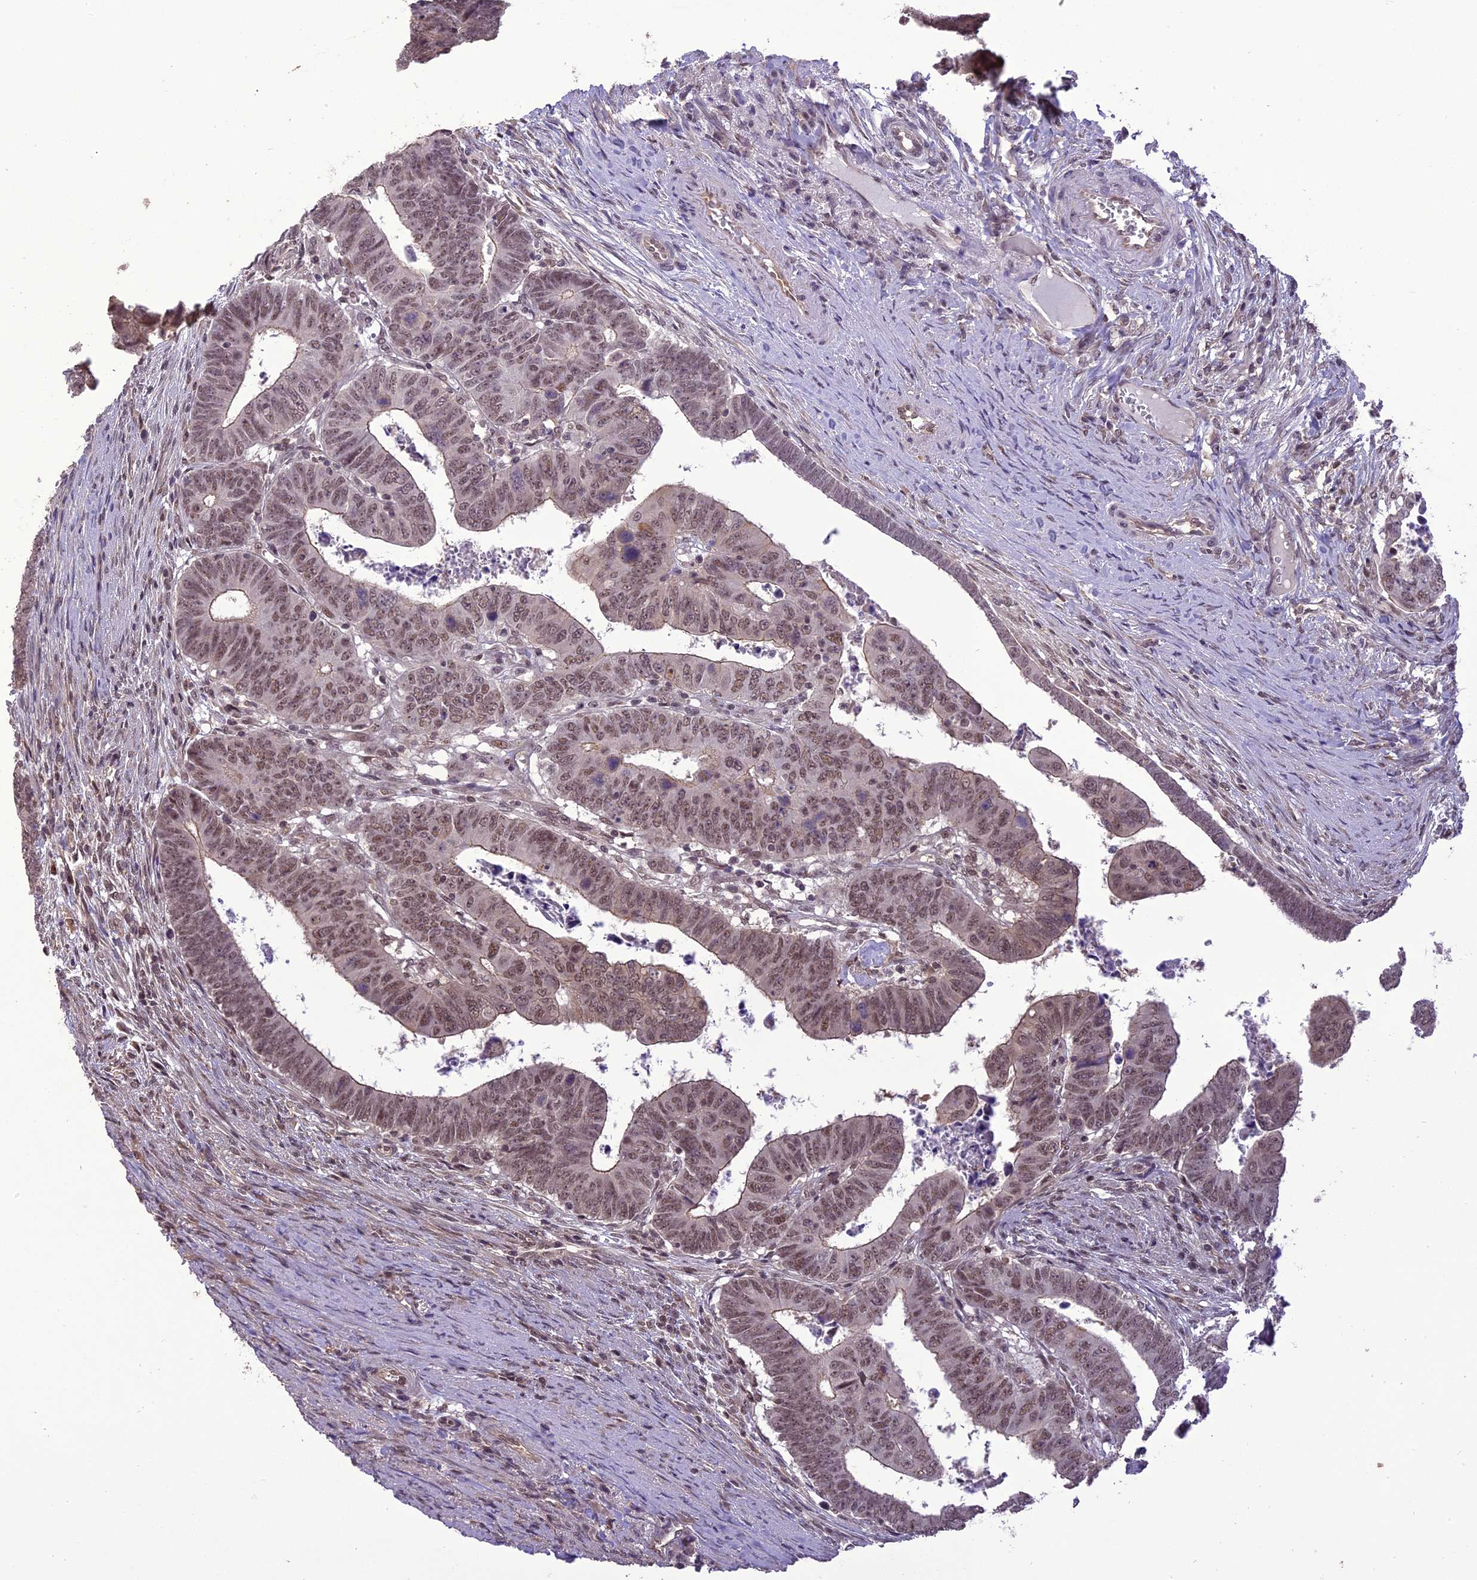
{"staining": {"intensity": "moderate", "quantity": ">75%", "location": "cytoplasmic/membranous,nuclear"}, "tissue": "colorectal cancer", "cell_type": "Tumor cells", "image_type": "cancer", "snomed": [{"axis": "morphology", "description": "Normal tissue, NOS"}, {"axis": "morphology", "description": "Adenocarcinoma, NOS"}, {"axis": "topography", "description": "Rectum"}], "caption": "IHC (DAB) staining of adenocarcinoma (colorectal) exhibits moderate cytoplasmic/membranous and nuclear protein staining in approximately >75% of tumor cells.", "gene": "TIGD7", "patient": {"sex": "female", "age": 65}}